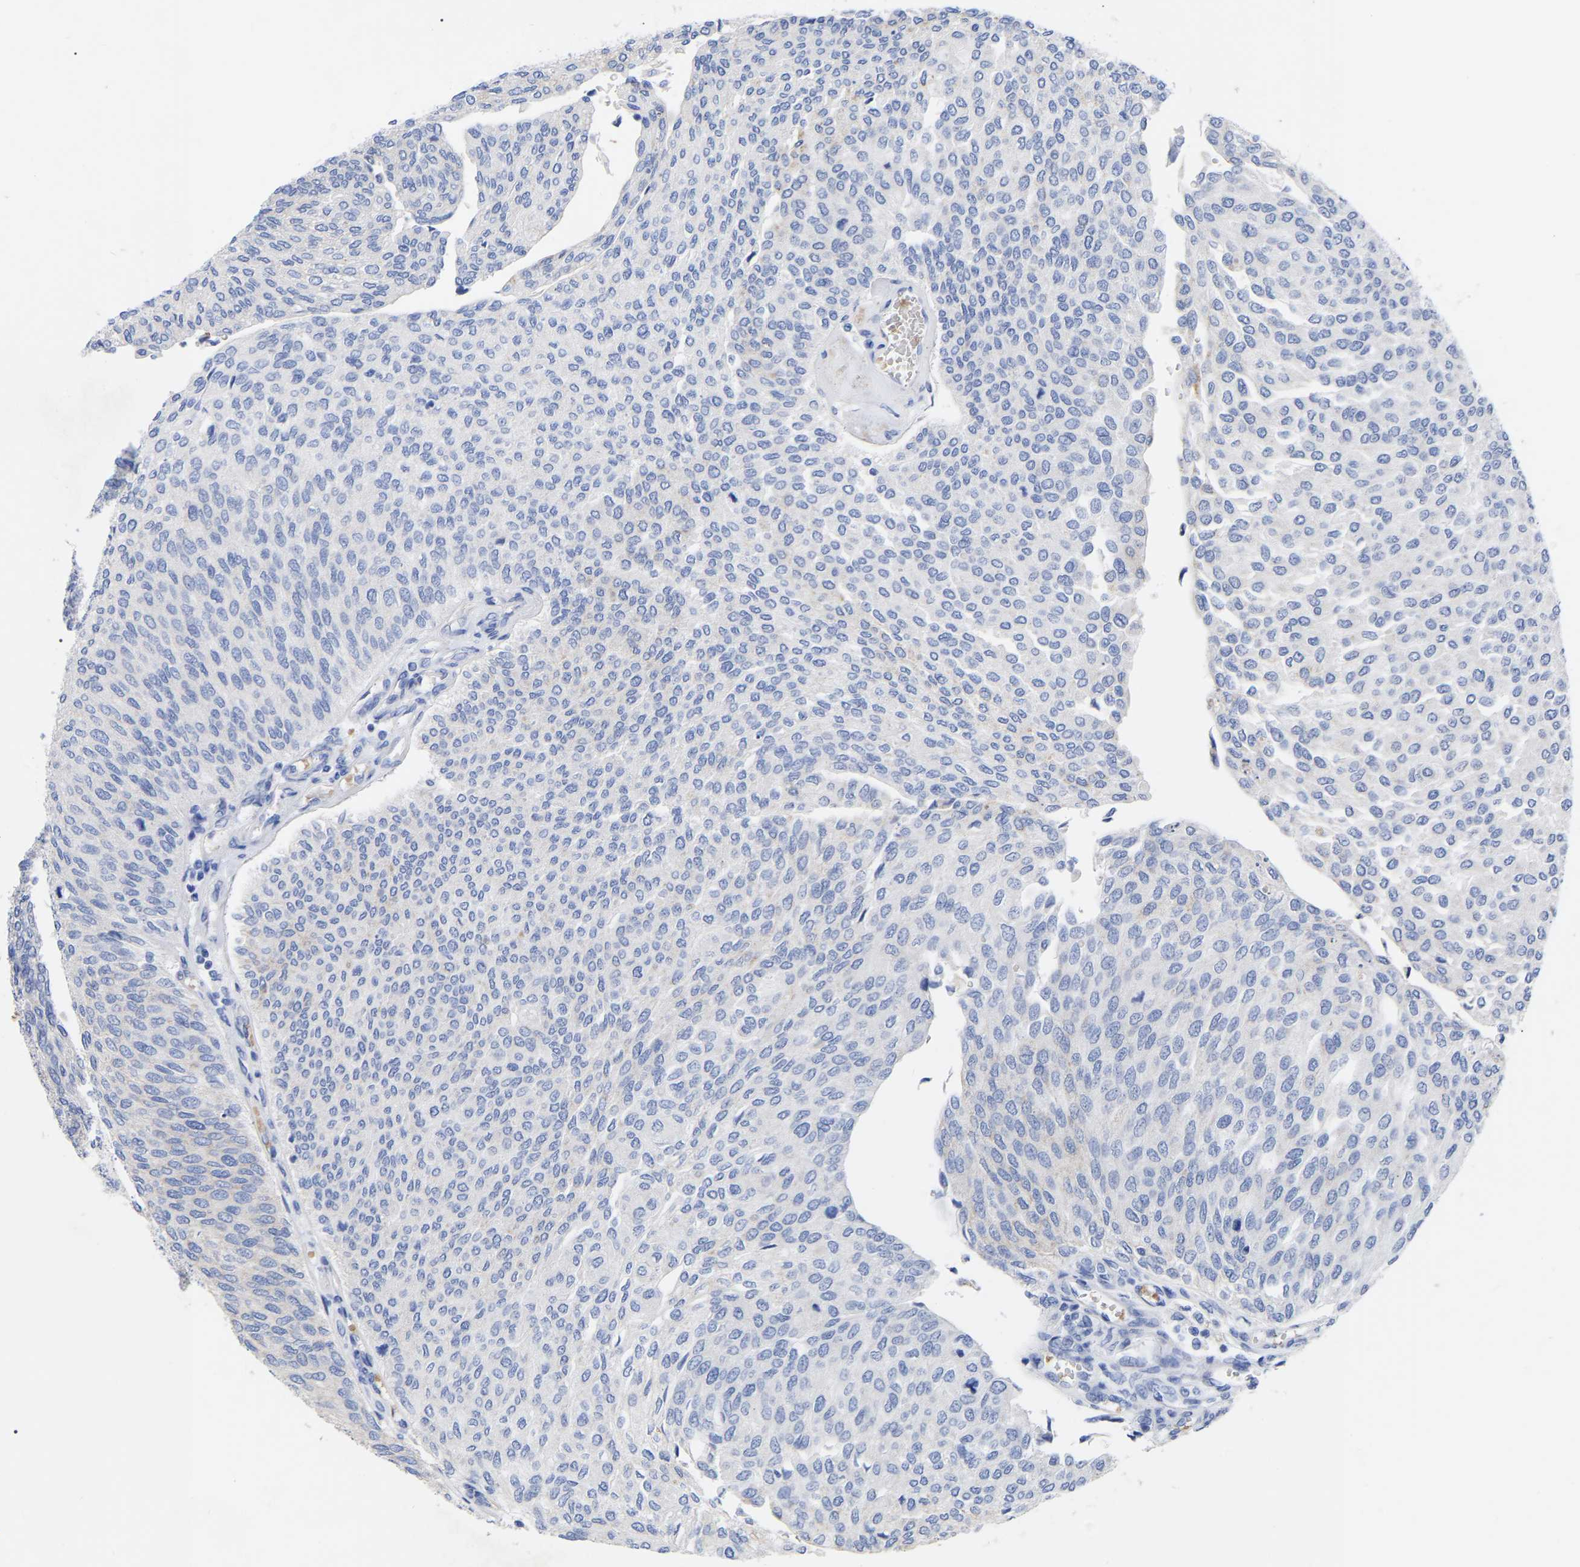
{"staining": {"intensity": "negative", "quantity": "none", "location": "none"}, "tissue": "urothelial cancer", "cell_type": "Tumor cells", "image_type": "cancer", "snomed": [{"axis": "morphology", "description": "Urothelial carcinoma, Low grade"}, {"axis": "topography", "description": "Urinary bladder"}], "caption": "Urothelial carcinoma (low-grade) stained for a protein using immunohistochemistry exhibits no staining tumor cells.", "gene": "GDF3", "patient": {"sex": "female", "age": 79}}